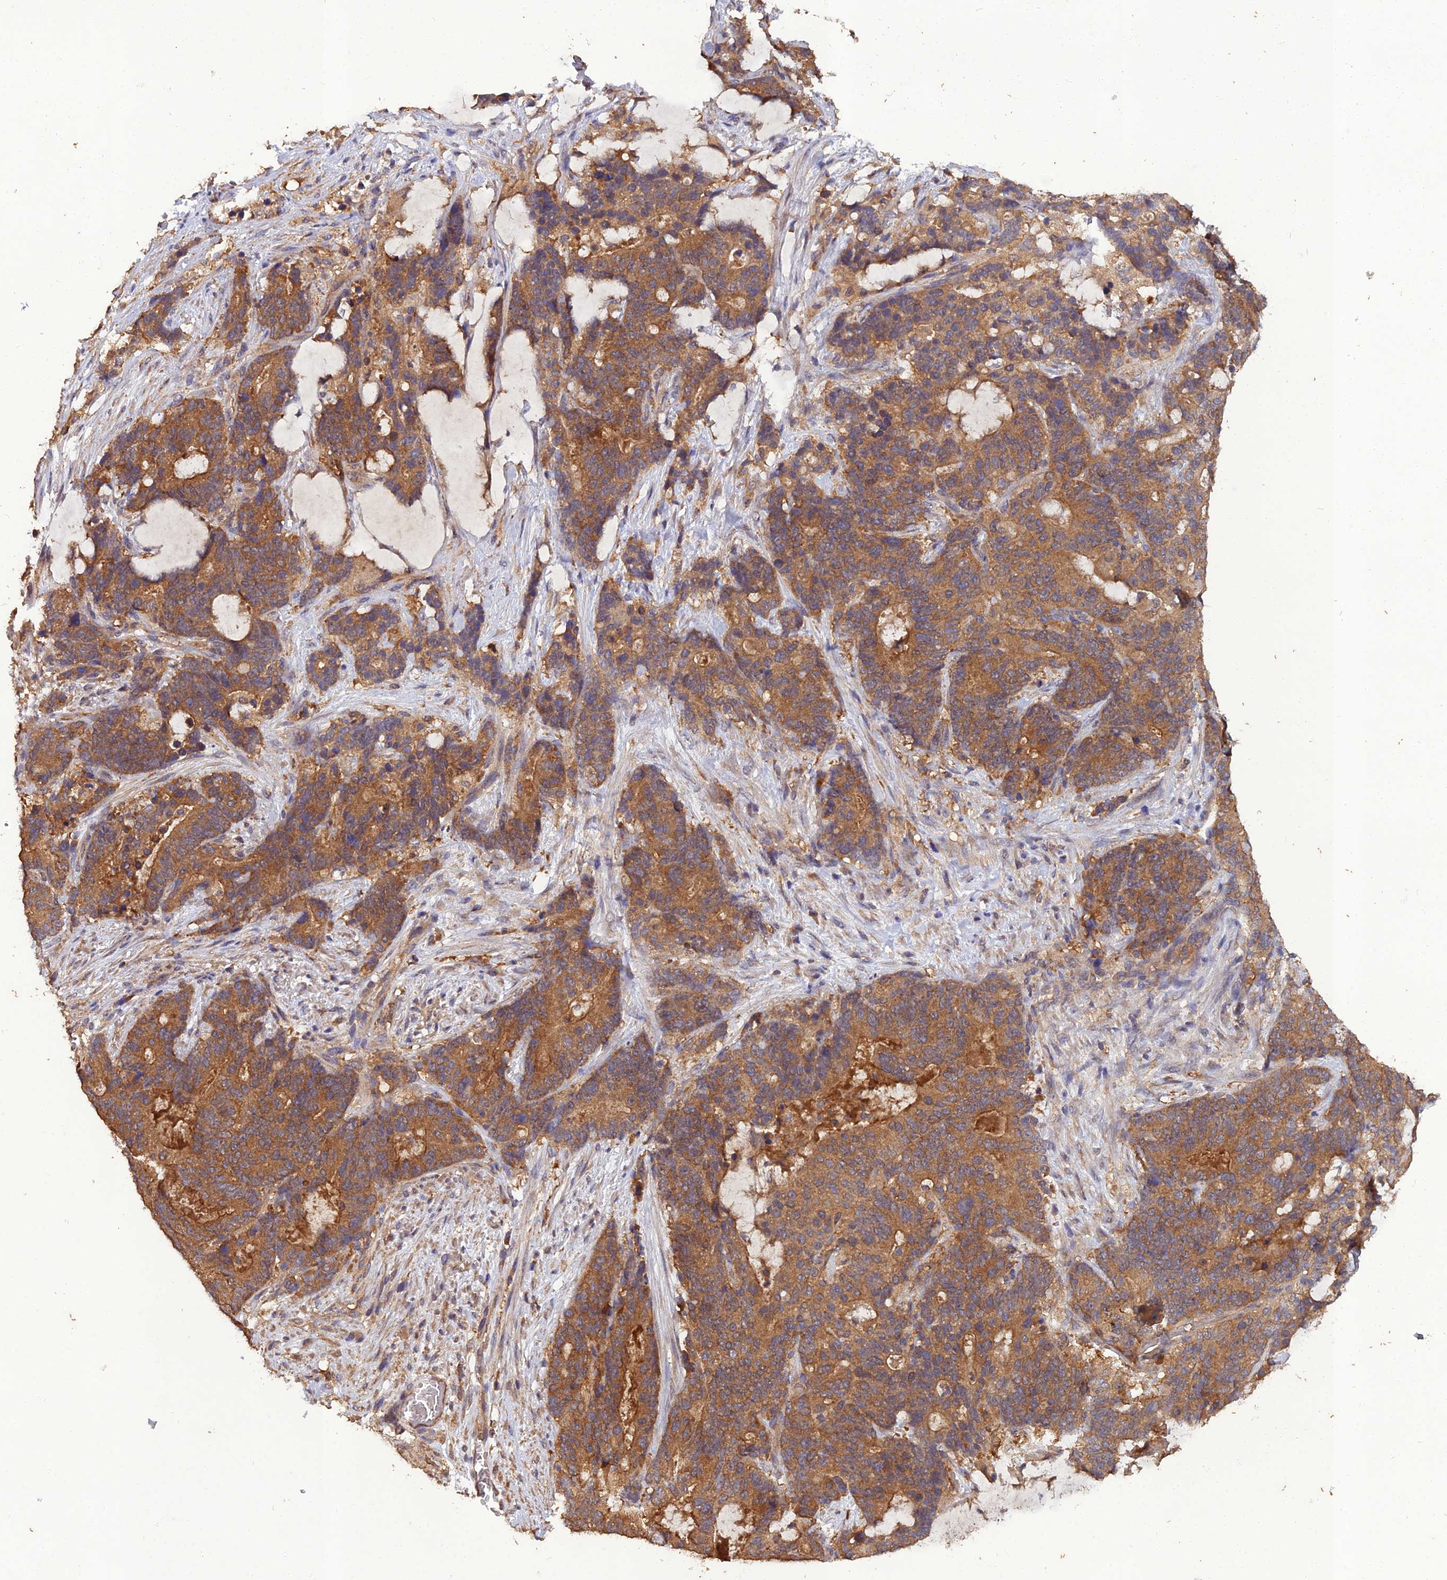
{"staining": {"intensity": "moderate", "quantity": ">75%", "location": "cytoplasmic/membranous"}, "tissue": "stomach cancer", "cell_type": "Tumor cells", "image_type": "cancer", "snomed": [{"axis": "morphology", "description": "Normal tissue, NOS"}, {"axis": "morphology", "description": "Adenocarcinoma, NOS"}, {"axis": "topography", "description": "Stomach"}], "caption": "Brown immunohistochemical staining in stomach cancer (adenocarcinoma) reveals moderate cytoplasmic/membranous expression in about >75% of tumor cells.", "gene": "TMEM258", "patient": {"sex": "female", "age": 64}}